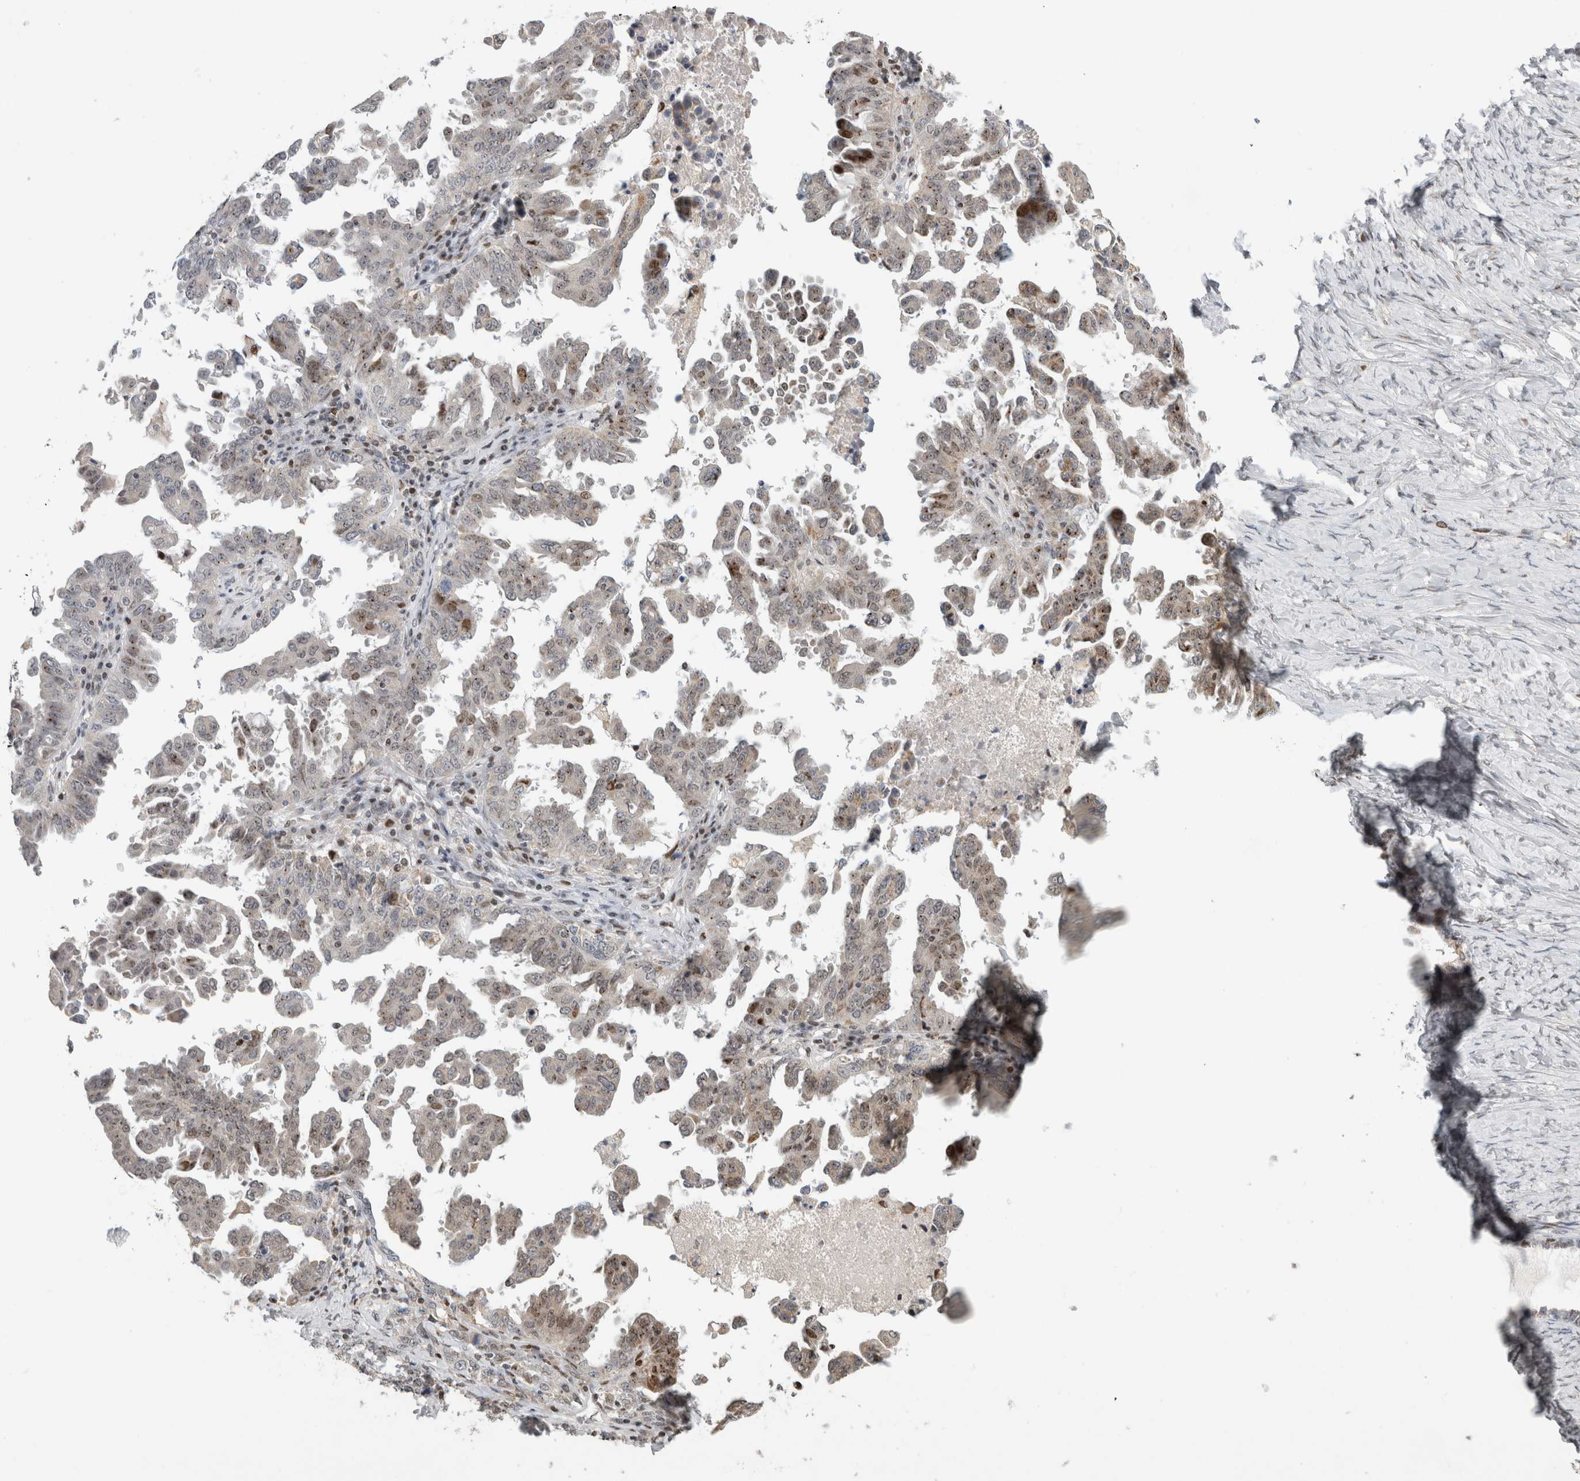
{"staining": {"intensity": "weak", "quantity": "<25%", "location": "nuclear"}, "tissue": "ovarian cancer", "cell_type": "Tumor cells", "image_type": "cancer", "snomed": [{"axis": "morphology", "description": "Carcinoma, endometroid"}, {"axis": "topography", "description": "Ovary"}], "caption": "This is an immunohistochemistry (IHC) image of ovarian cancer. There is no expression in tumor cells.", "gene": "C8orf58", "patient": {"sex": "female", "age": 62}}